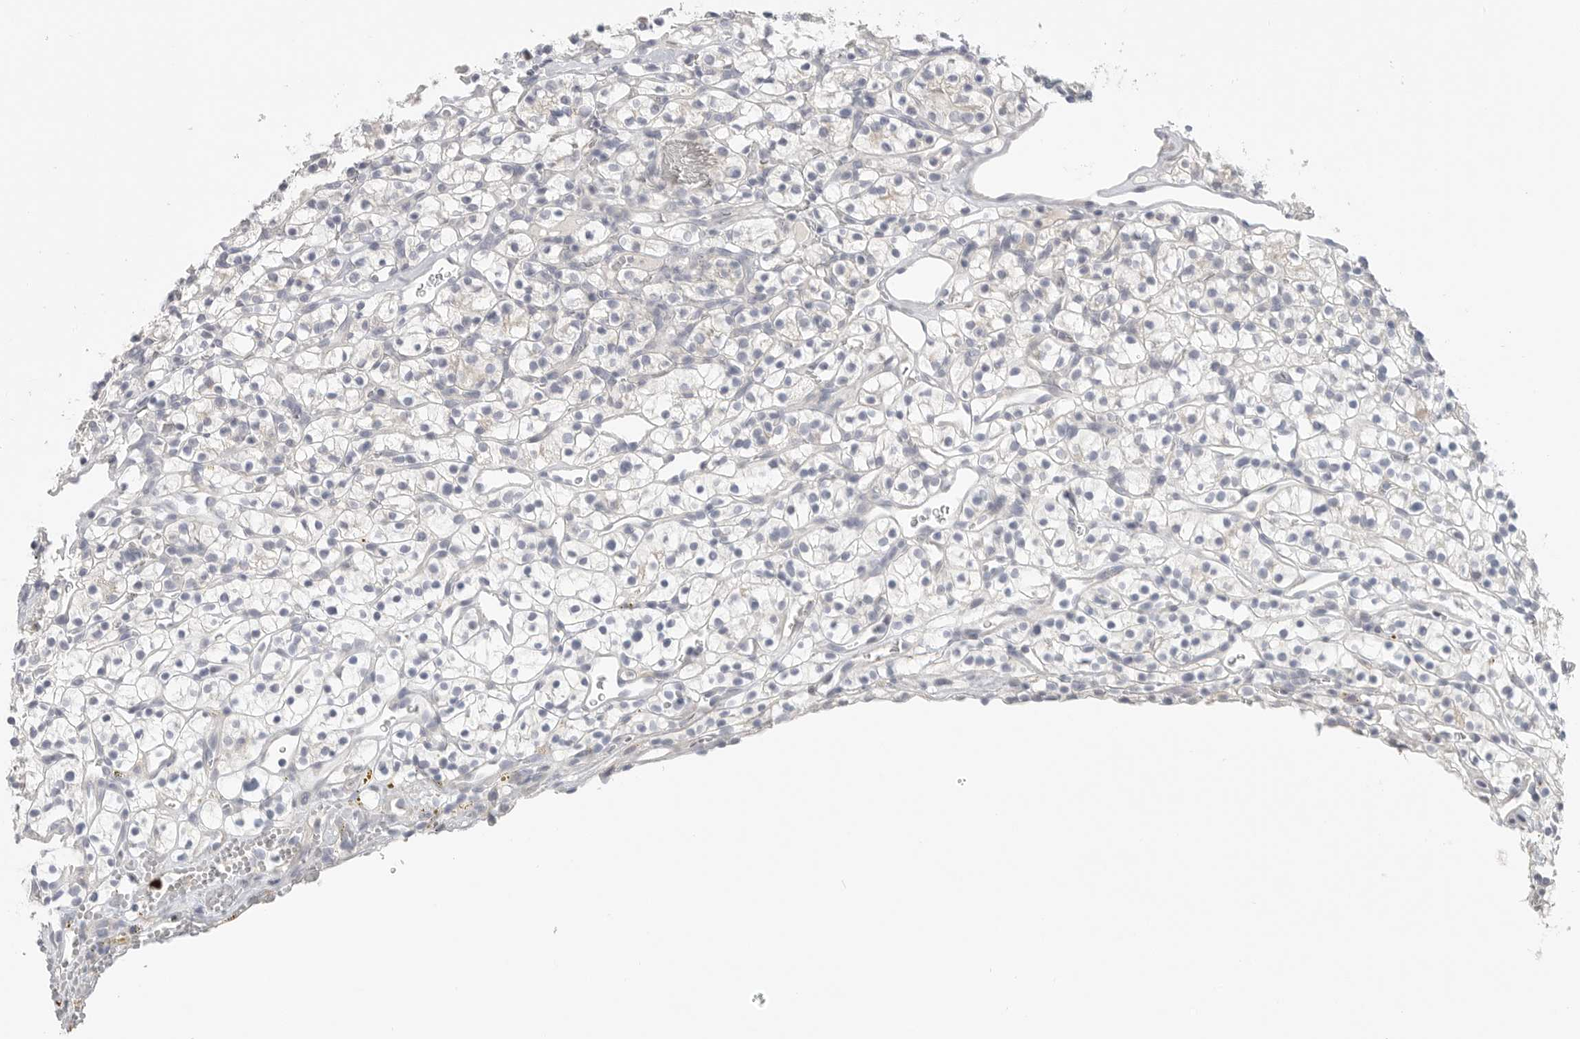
{"staining": {"intensity": "negative", "quantity": "none", "location": "none"}, "tissue": "renal cancer", "cell_type": "Tumor cells", "image_type": "cancer", "snomed": [{"axis": "morphology", "description": "Adenocarcinoma, NOS"}, {"axis": "topography", "description": "Kidney"}], "caption": "DAB immunohistochemical staining of human renal cancer (adenocarcinoma) demonstrates no significant expression in tumor cells.", "gene": "FBN2", "patient": {"sex": "female", "age": 57}}